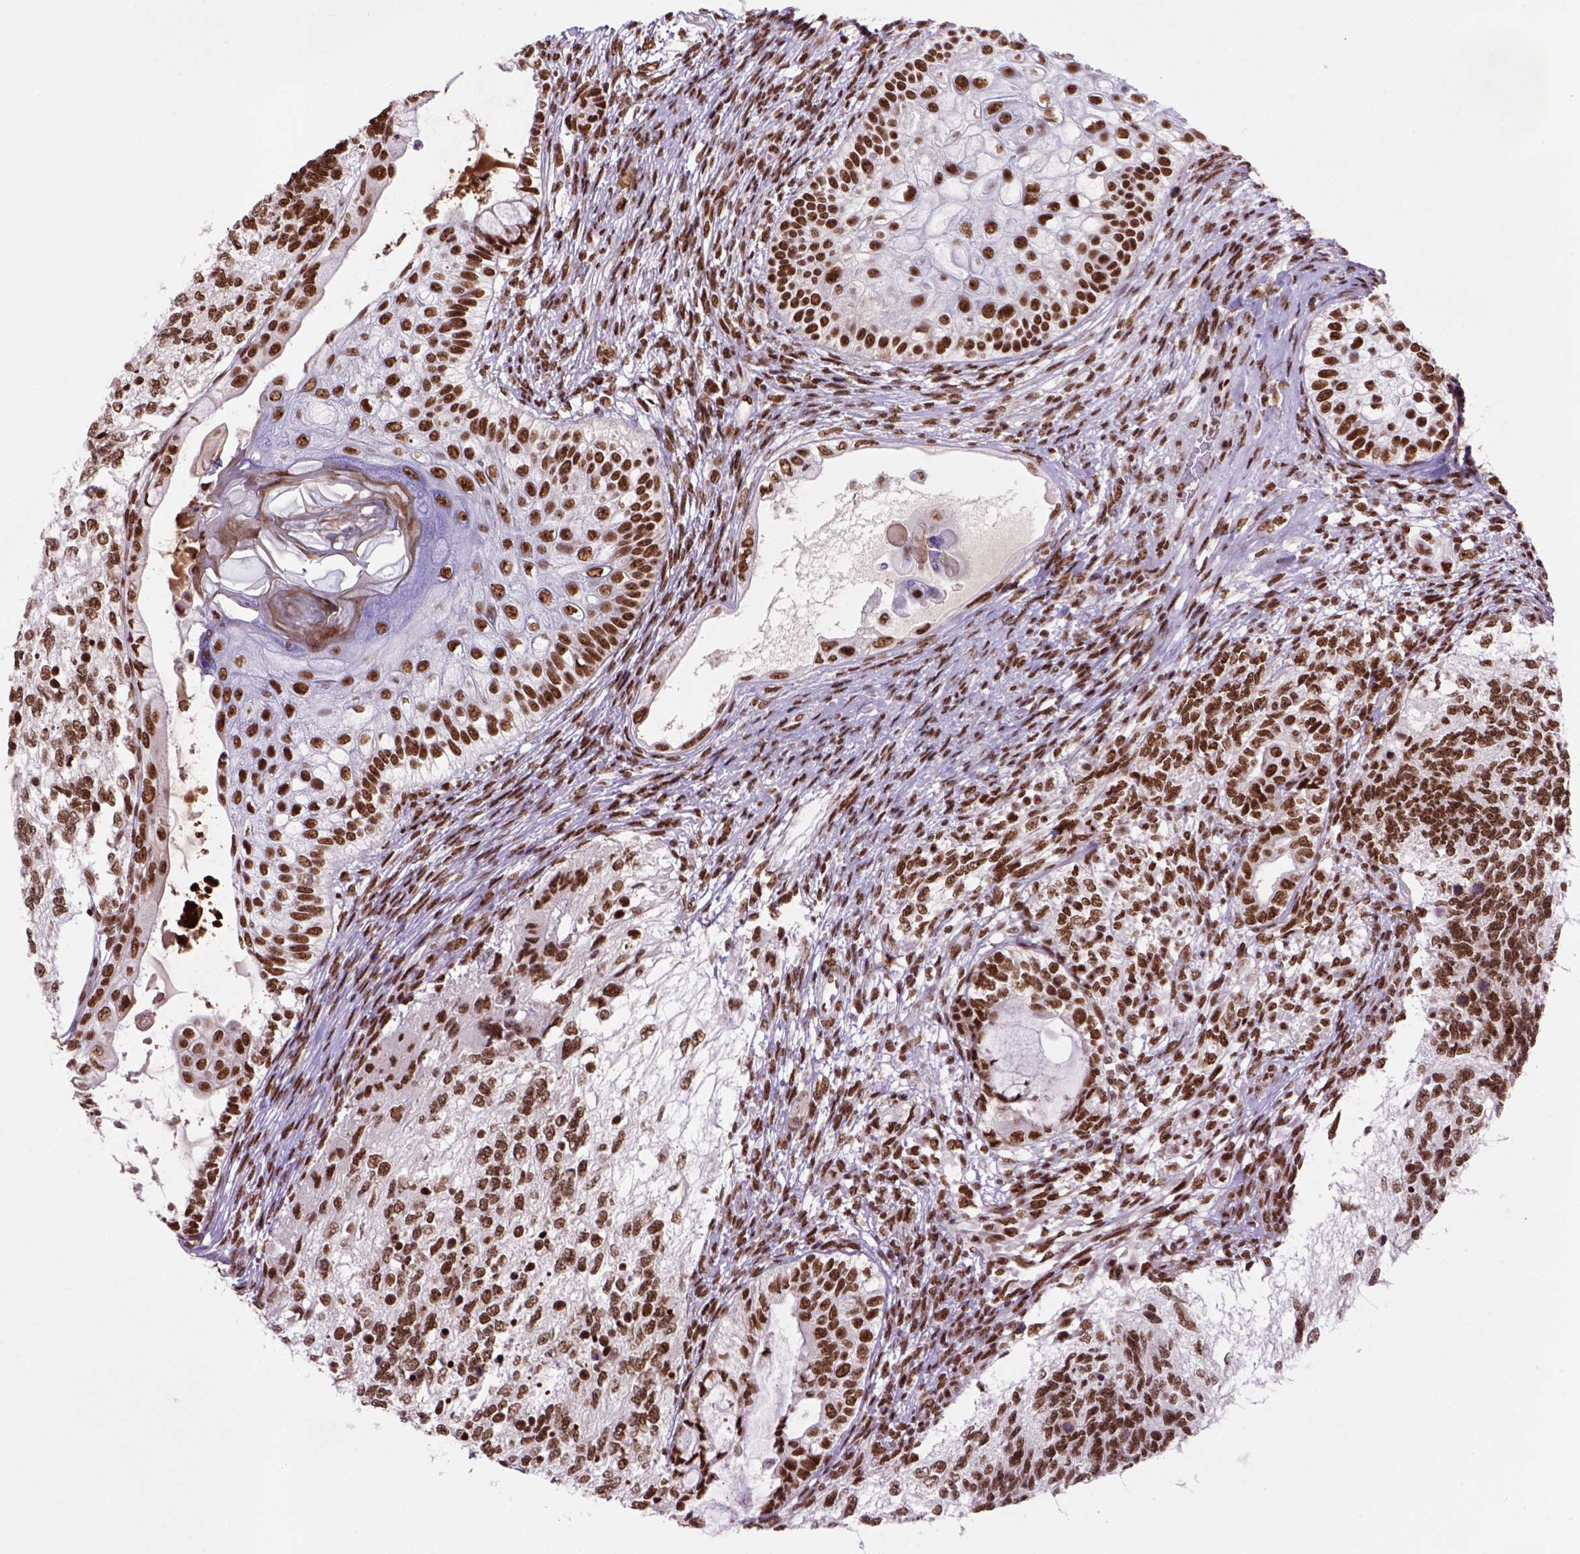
{"staining": {"intensity": "strong", "quantity": ">75%", "location": "nuclear"}, "tissue": "testis cancer", "cell_type": "Tumor cells", "image_type": "cancer", "snomed": [{"axis": "morphology", "description": "Seminoma, NOS"}, {"axis": "morphology", "description": "Carcinoma, Embryonal, NOS"}, {"axis": "topography", "description": "Testis"}], "caption": "DAB immunohistochemical staining of human testis cancer reveals strong nuclear protein positivity in approximately >75% of tumor cells.", "gene": "NSMCE2", "patient": {"sex": "male", "age": 41}}